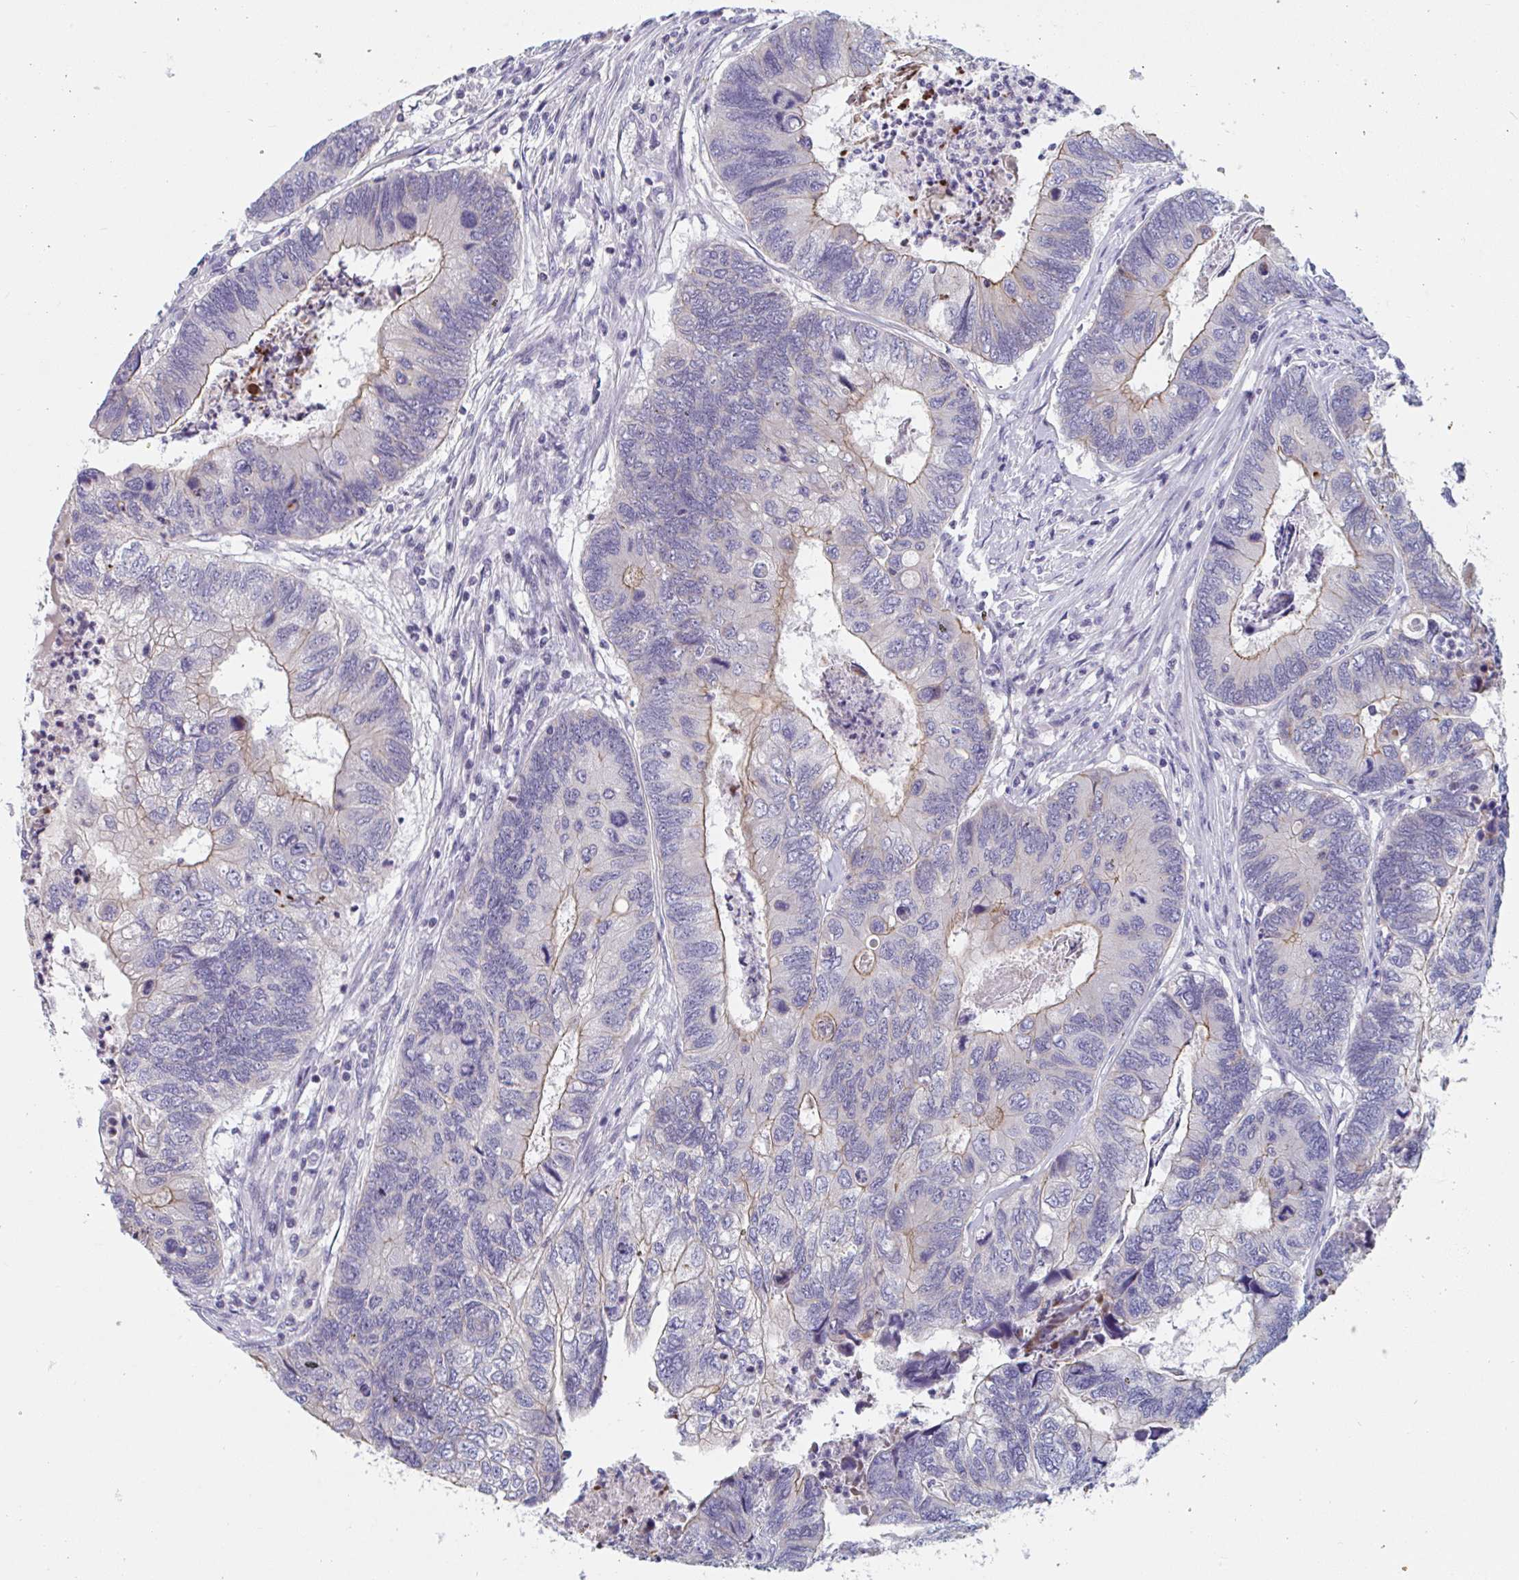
{"staining": {"intensity": "moderate", "quantity": "<25%", "location": "cytoplasmic/membranous"}, "tissue": "colorectal cancer", "cell_type": "Tumor cells", "image_type": "cancer", "snomed": [{"axis": "morphology", "description": "Adenocarcinoma, NOS"}, {"axis": "topography", "description": "Colon"}], "caption": "High-magnification brightfield microscopy of colorectal adenocarcinoma stained with DAB (brown) and counterstained with hematoxylin (blue). tumor cells exhibit moderate cytoplasmic/membranous staining is appreciated in approximately<25% of cells. (IHC, brightfield microscopy, high magnification).", "gene": "UNKL", "patient": {"sex": "female", "age": 67}}